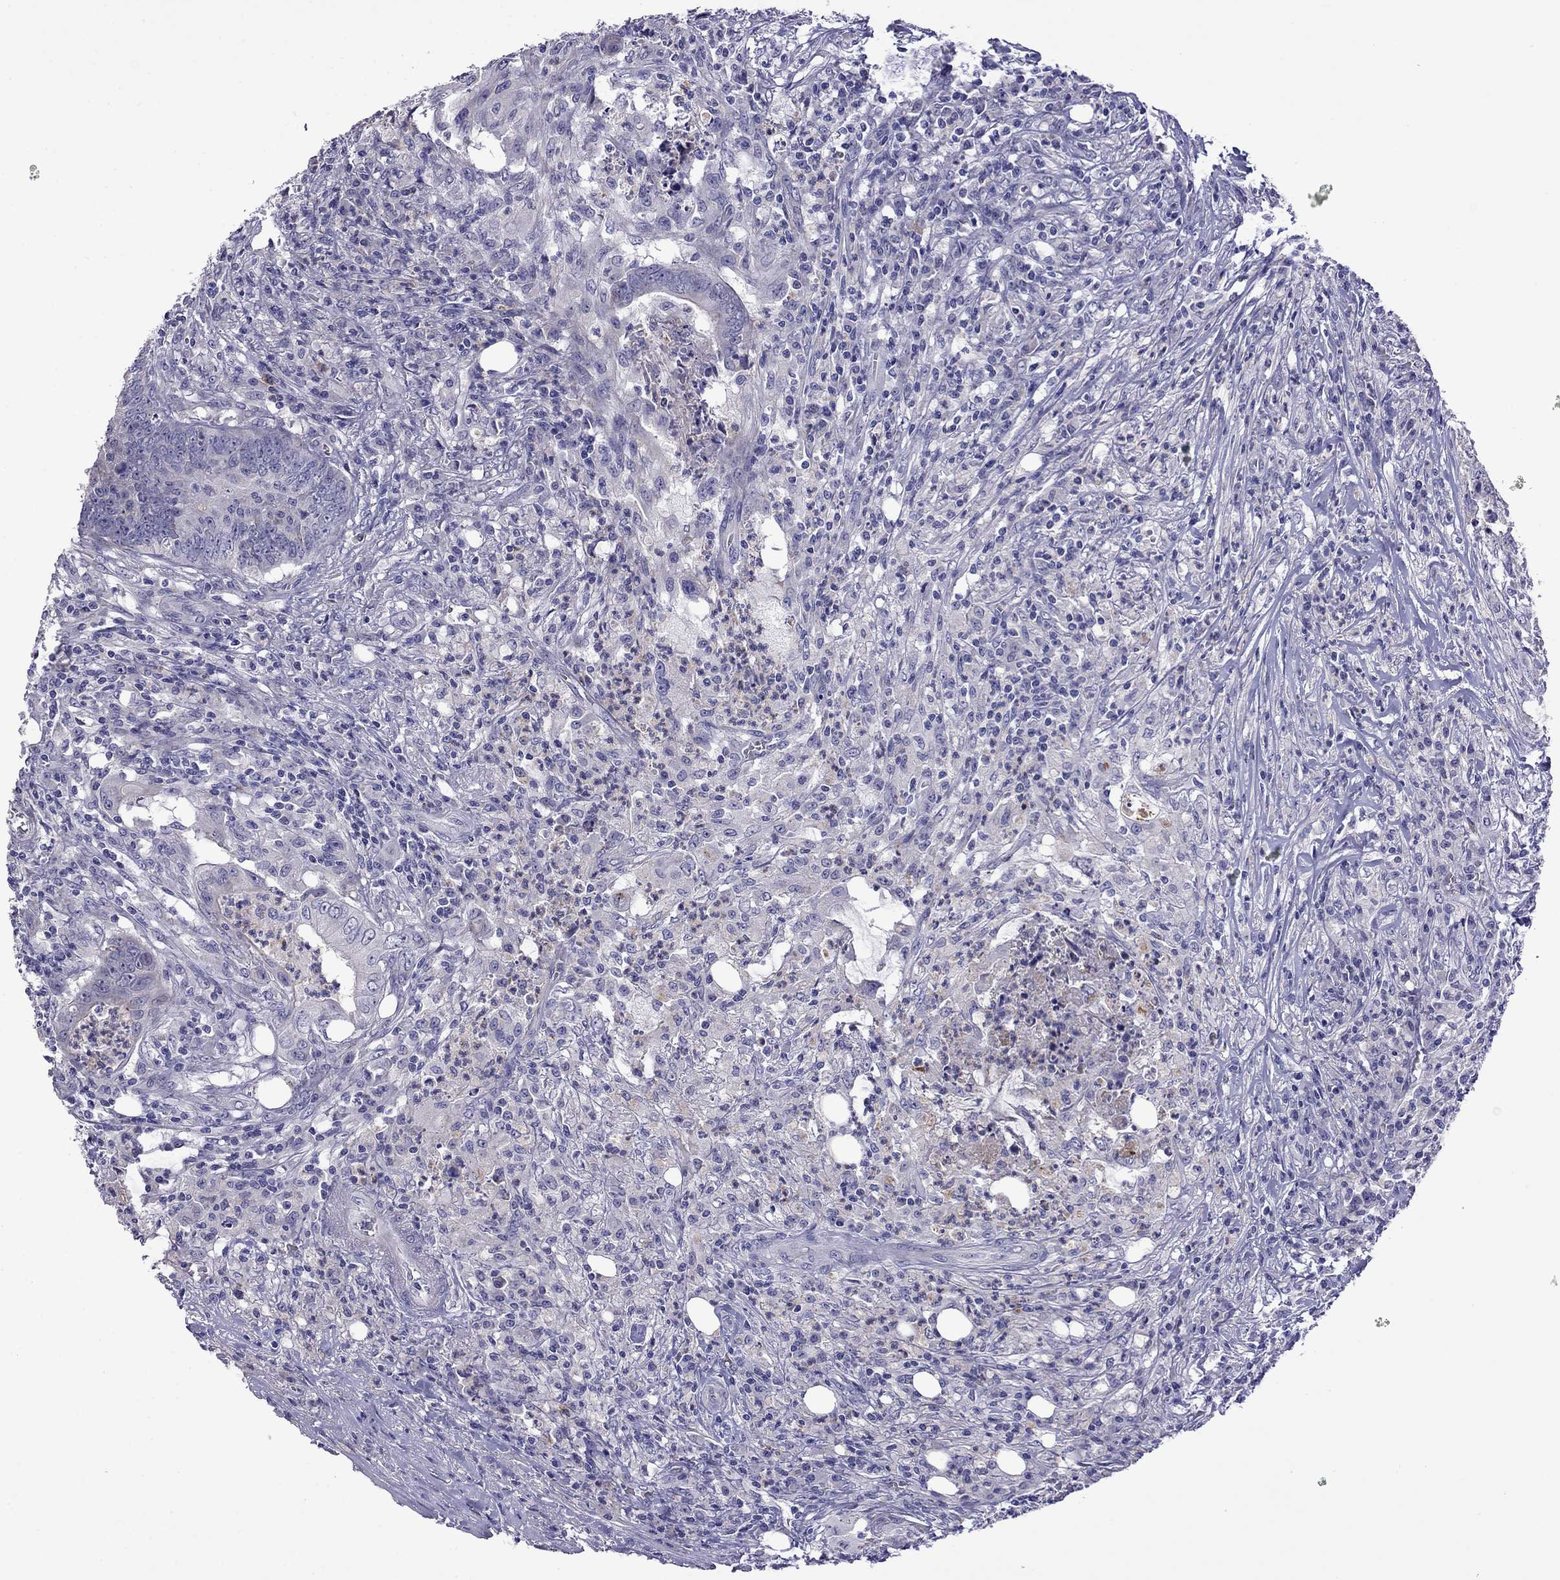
{"staining": {"intensity": "negative", "quantity": "none", "location": "none"}, "tissue": "colorectal cancer", "cell_type": "Tumor cells", "image_type": "cancer", "snomed": [{"axis": "morphology", "description": "Adenocarcinoma, NOS"}, {"axis": "topography", "description": "Colon"}], "caption": "Micrograph shows no protein positivity in tumor cells of colorectal cancer (adenocarcinoma) tissue.", "gene": "STAR", "patient": {"sex": "male", "age": 84}}